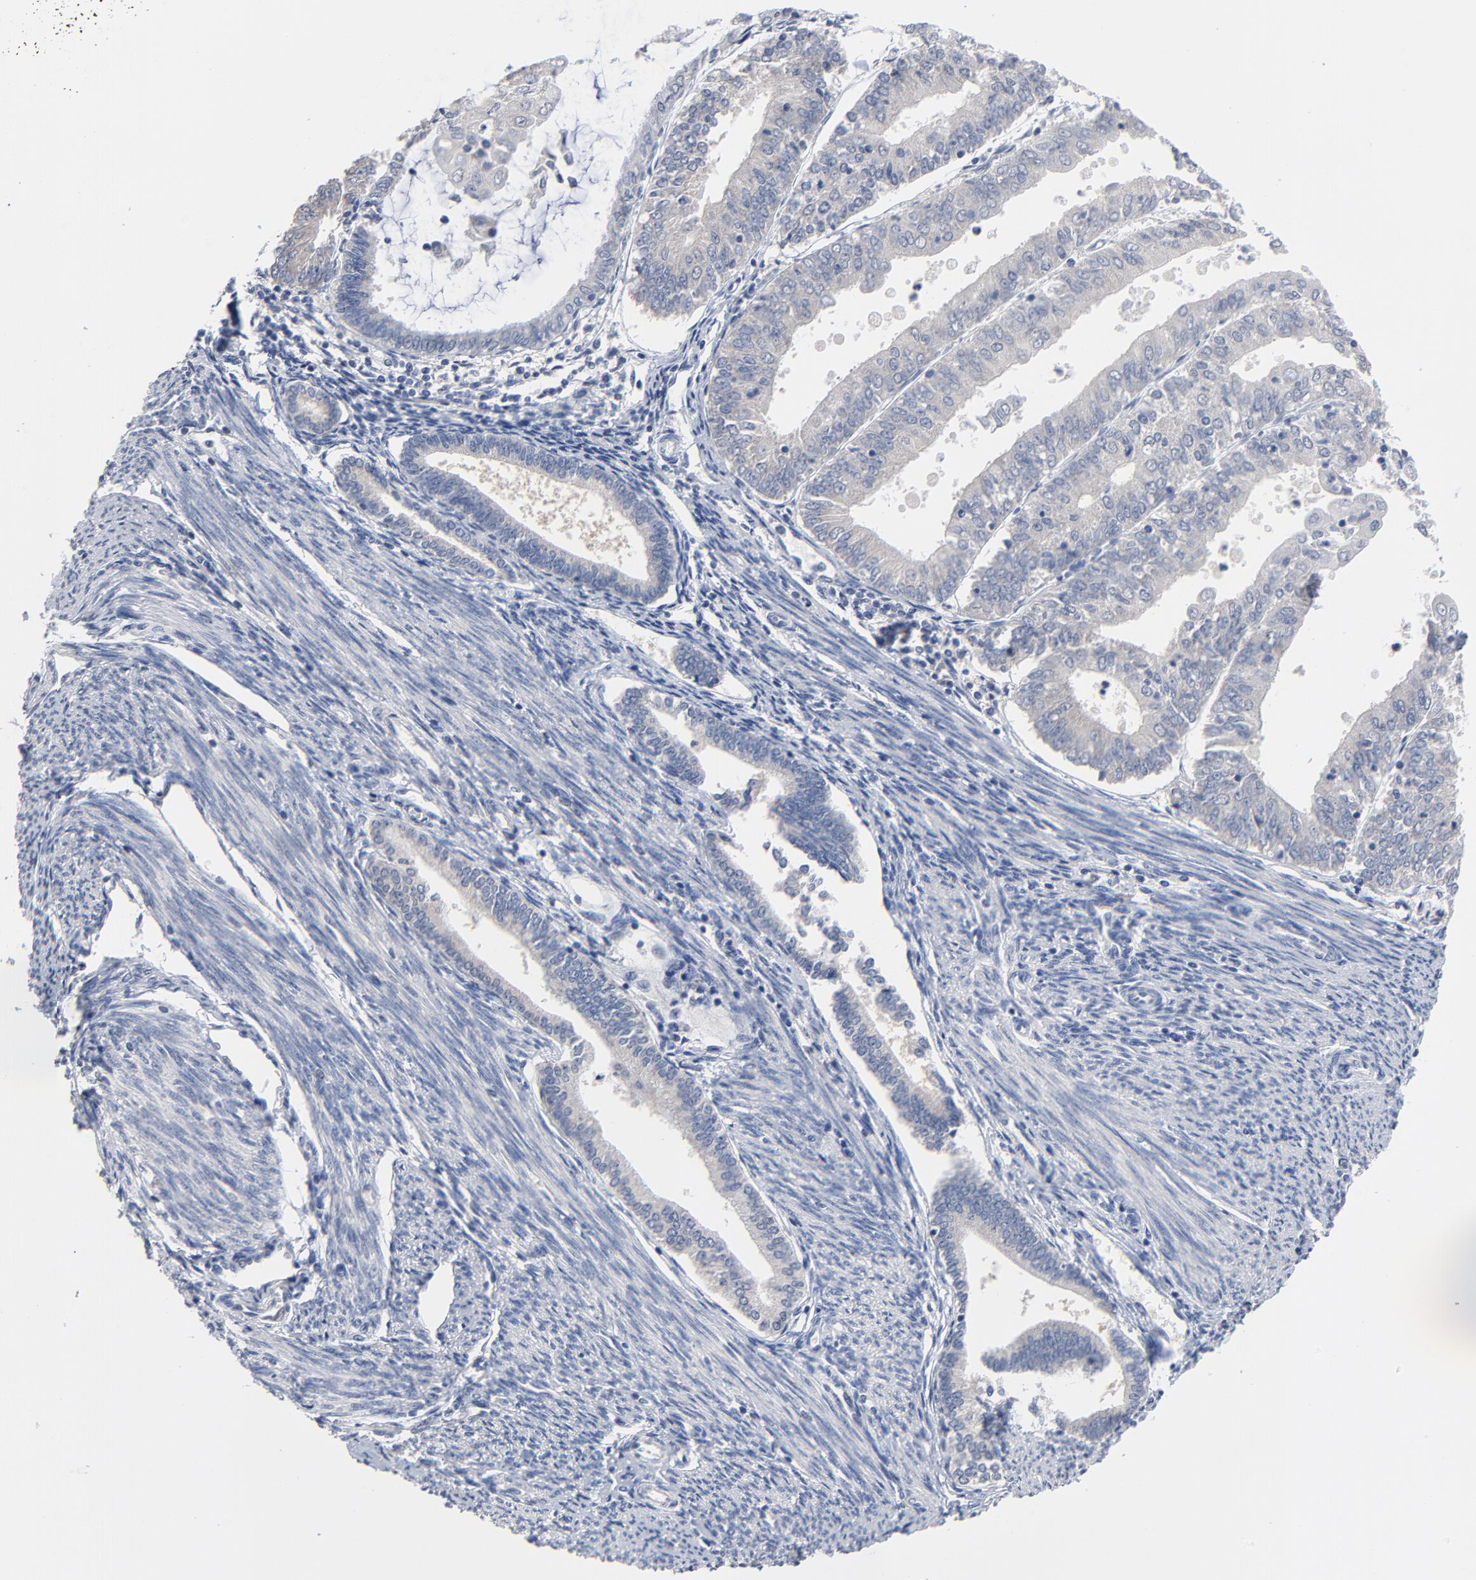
{"staining": {"intensity": "negative", "quantity": "none", "location": "none"}, "tissue": "endometrial cancer", "cell_type": "Tumor cells", "image_type": "cancer", "snomed": [{"axis": "morphology", "description": "Adenocarcinoma, NOS"}, {"axis": "topography", "description": "Endometrium"}], "caption": "Tumor cells show no significant protein staining in adenocarcinoma (endometrial). Brightfield microscopy of immunohistochemistry (IHC) stained with DAB (3,3'-diaminobenzidine) (brown) and hematoxylin (blue), captured at high magnification.", "gene": "FBXL5", "patient": {"sex": "female", "age": 79}}